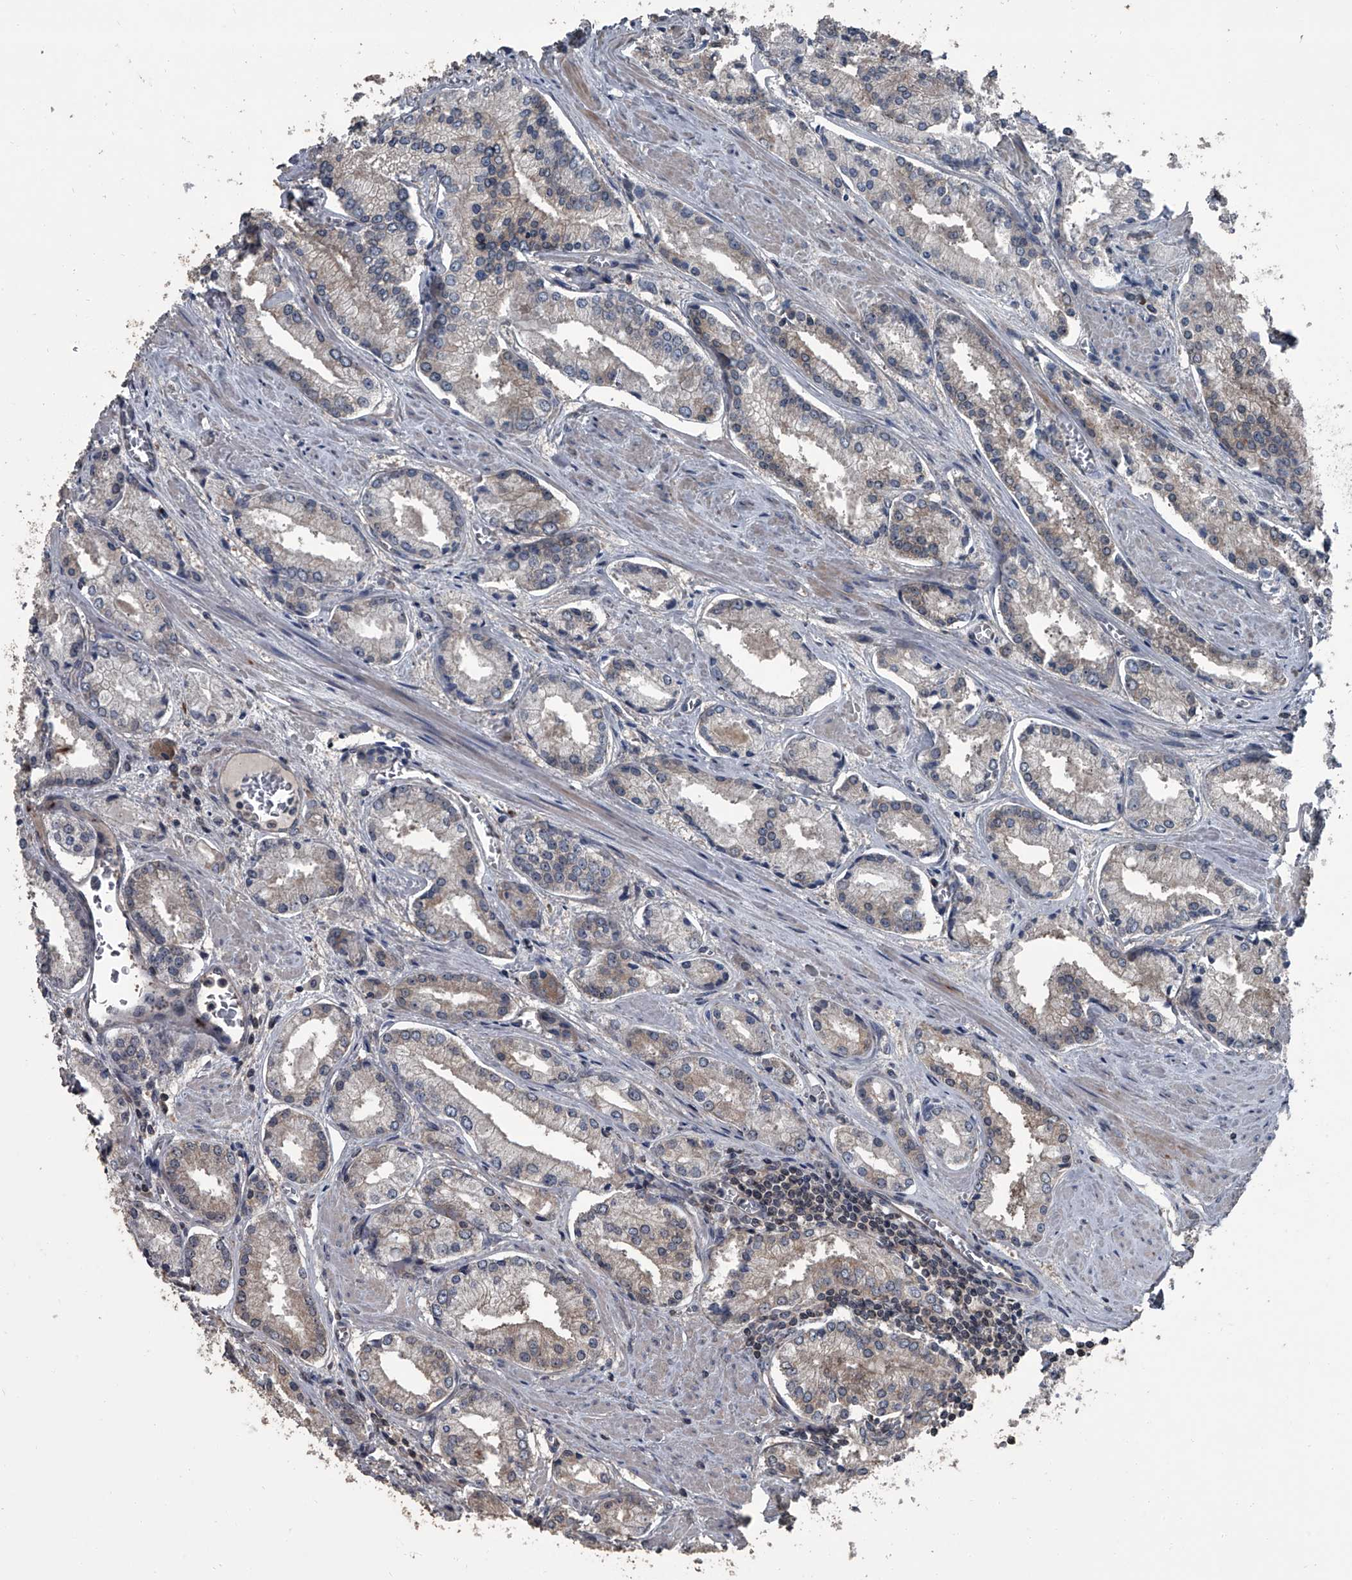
{"staining": {"intensity": "weak", "quantity": "25%-75%", "location": "cytoplasmic/membranous"}, "tissue": "prostate cancer", "cell_type": "Tumor cells", "image_type": "cancer", "snomed": [{"axis": "morphology", "description": "Adenocarcinoma, Low grade"}, {"axis": "topography", "description": "Prostate"}], "caption": "Prostate adenocarcinoma (low-grade) was stained to show a protein in brown. There is low levels of weak cytoplasmic/membranous expression in about 25%-75% of tumor cells.", "gene": "OARD1", "patient": {"sex": "male", "age": 54}}